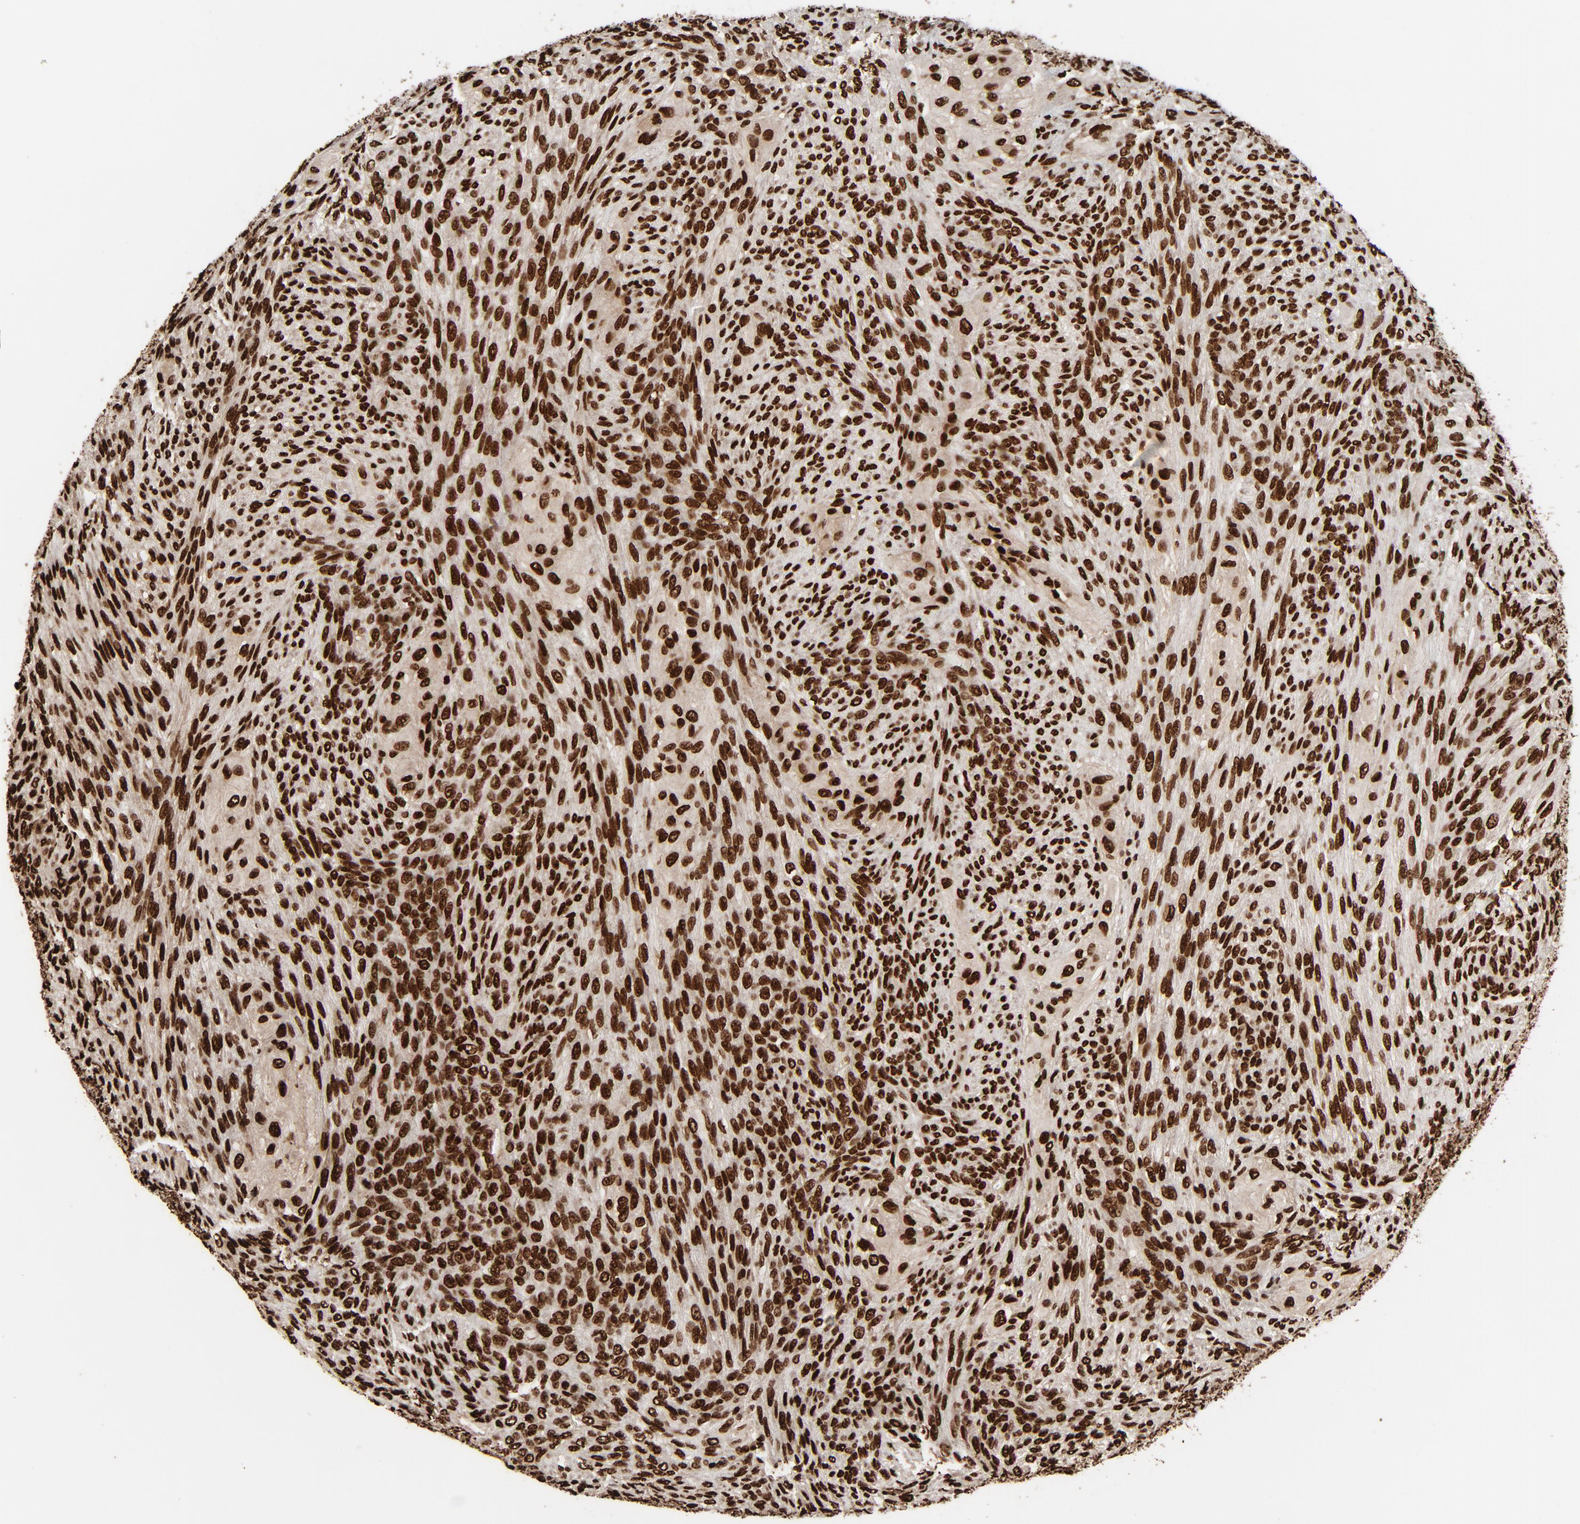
{"staining": {"intensity": "strong", "quantity": ">75%", "location": "nuclear"}, "tissue": "glioma", "cell_type": "Tumor cells", "image_type": "cancer", "snomed": [{"axis": "morphology", "description": "Glioma, malignant, High grade"}, {"axis": "topography", "description": "Cerebral cortex"}], "caption": "Glioma stained for a protein shows strong nuclear positivity in tumor cells.", "gene": "TP53BP1", "patient": {"sex": "female", "age": 55}}